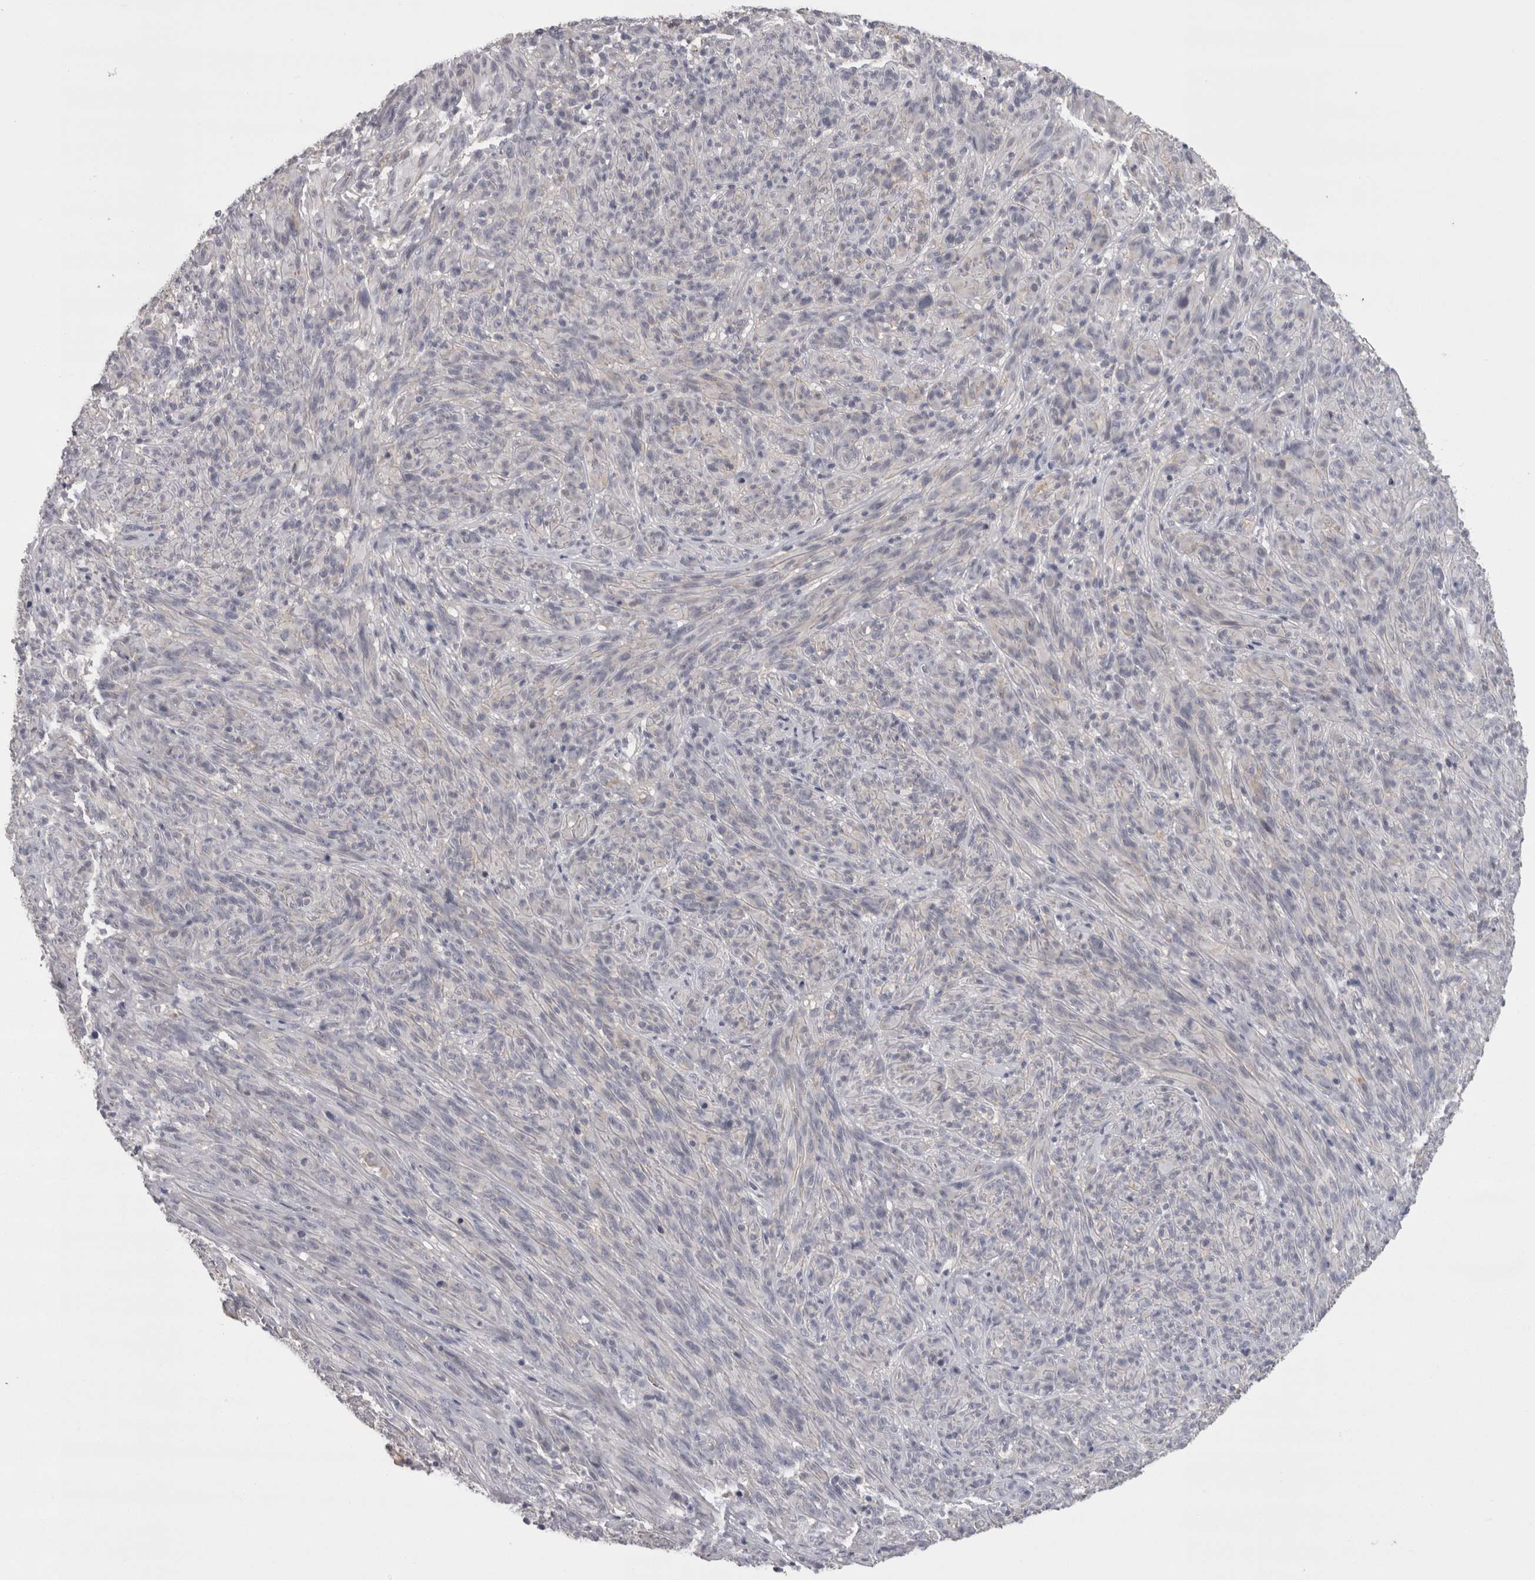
{"staining": {"intensity": "negative", "quantity": "none", "location": "none"}, "tissue": "melanoma", "cell_type": "Tumor cells", "image_type": "cancer", "snomed": [{"axis": "morphology", "description": "Malignant melanoma, NOS"}, {"axis": "topography", "description": "Skin of head"}], "caption": "IHC image of malignant melanoma stained for a protein (brown), which exhibits no expression in tumor cells.", "gene": "LYZL6", "patient": {"sex": "male", "age": 96}}